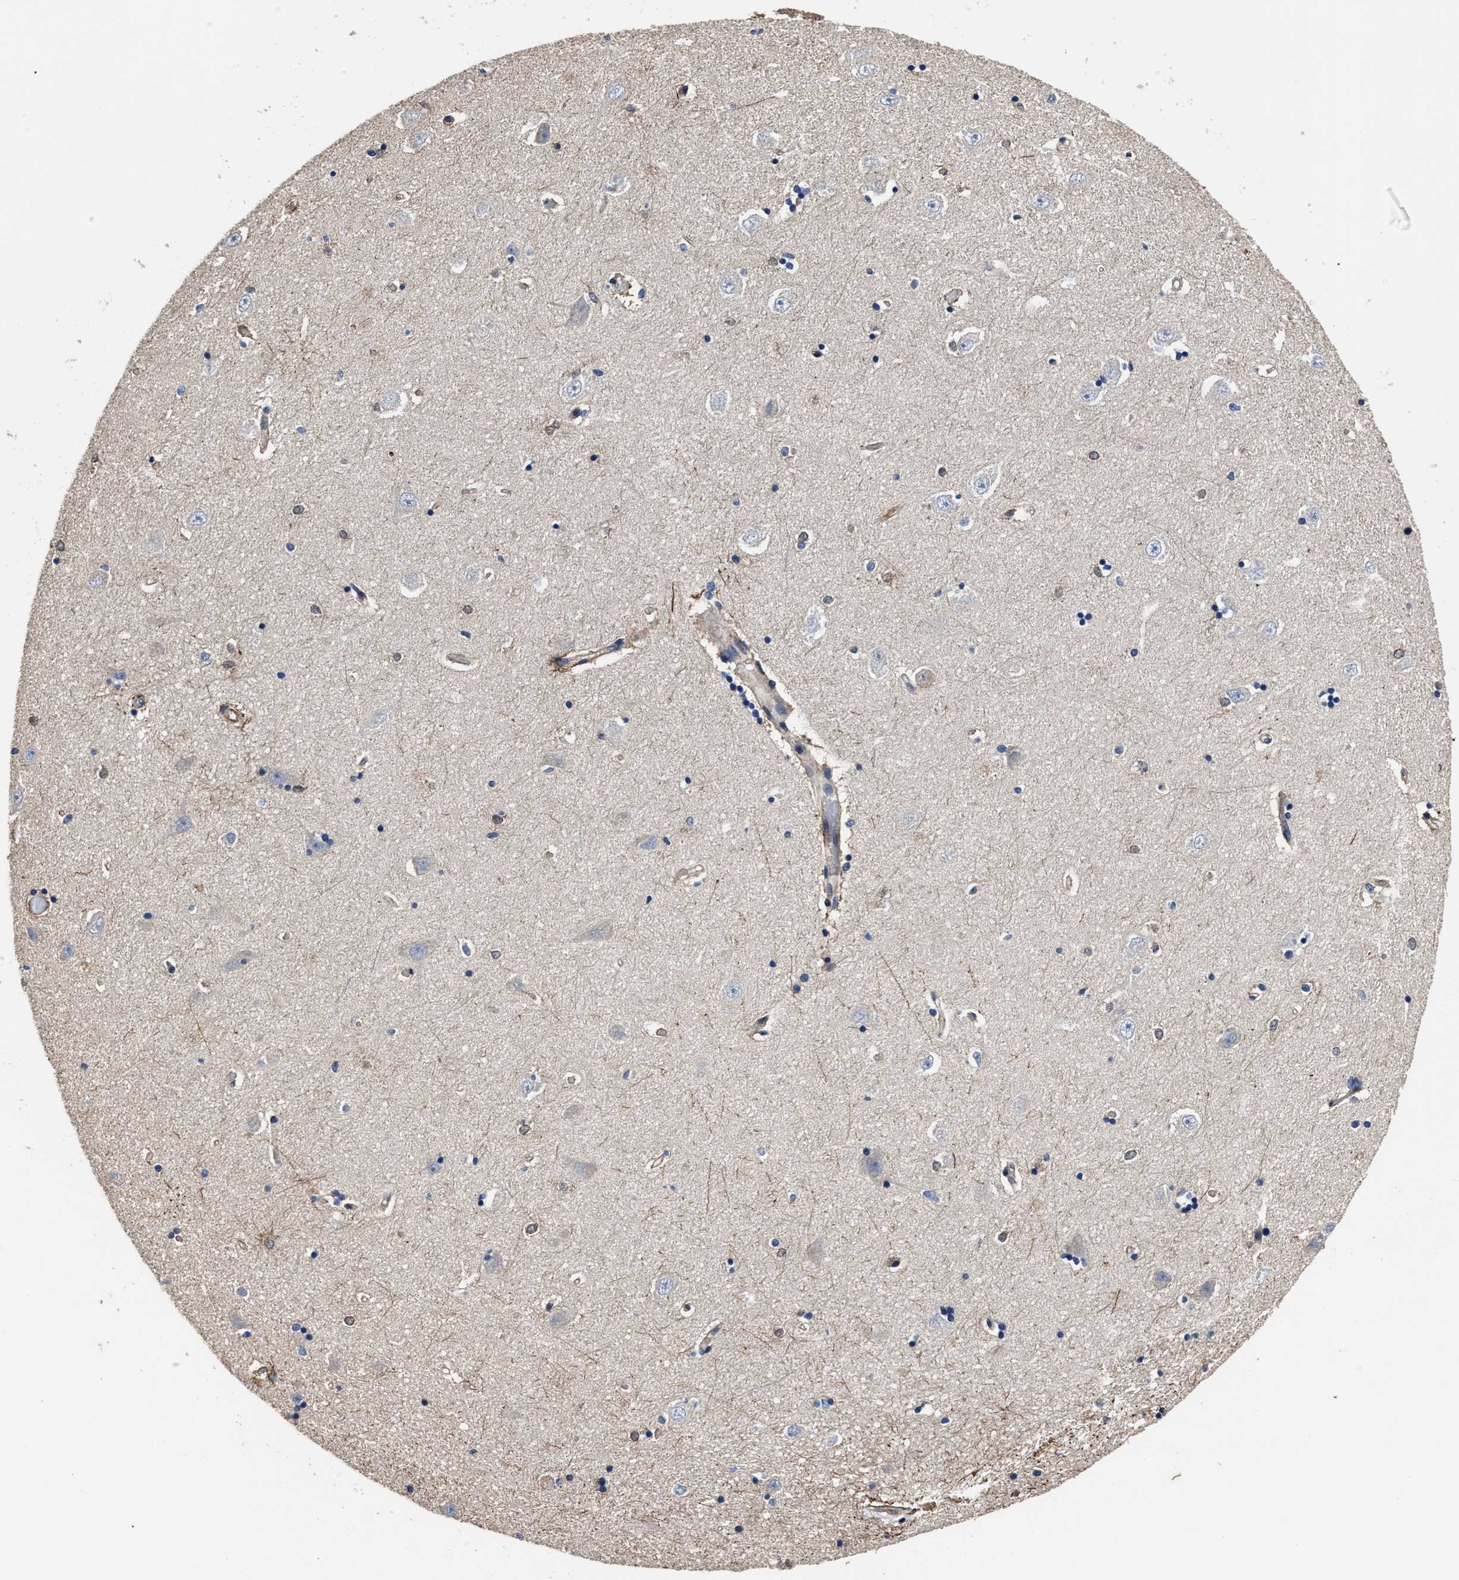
{"staining": {"intensity": "moderate", "quantity": "<25%", "location": "cytoplasmic/membranous"}, "tissue": "hippocampus", "cell_type": "Glial cells", "image_type": "normal", "snomed": [{"axis": "morphology", "description": "Normal tissue, NOS"}, {"axis": "topography", "description": "Hippocampus"}], "caption": "A brown stain shows moderate cytoplasmic/membranous positivity of a protein in glial cells of normal hippocampus.", "gene": "TSPAN33", "patient": {"sex": "male", "age": 45}}